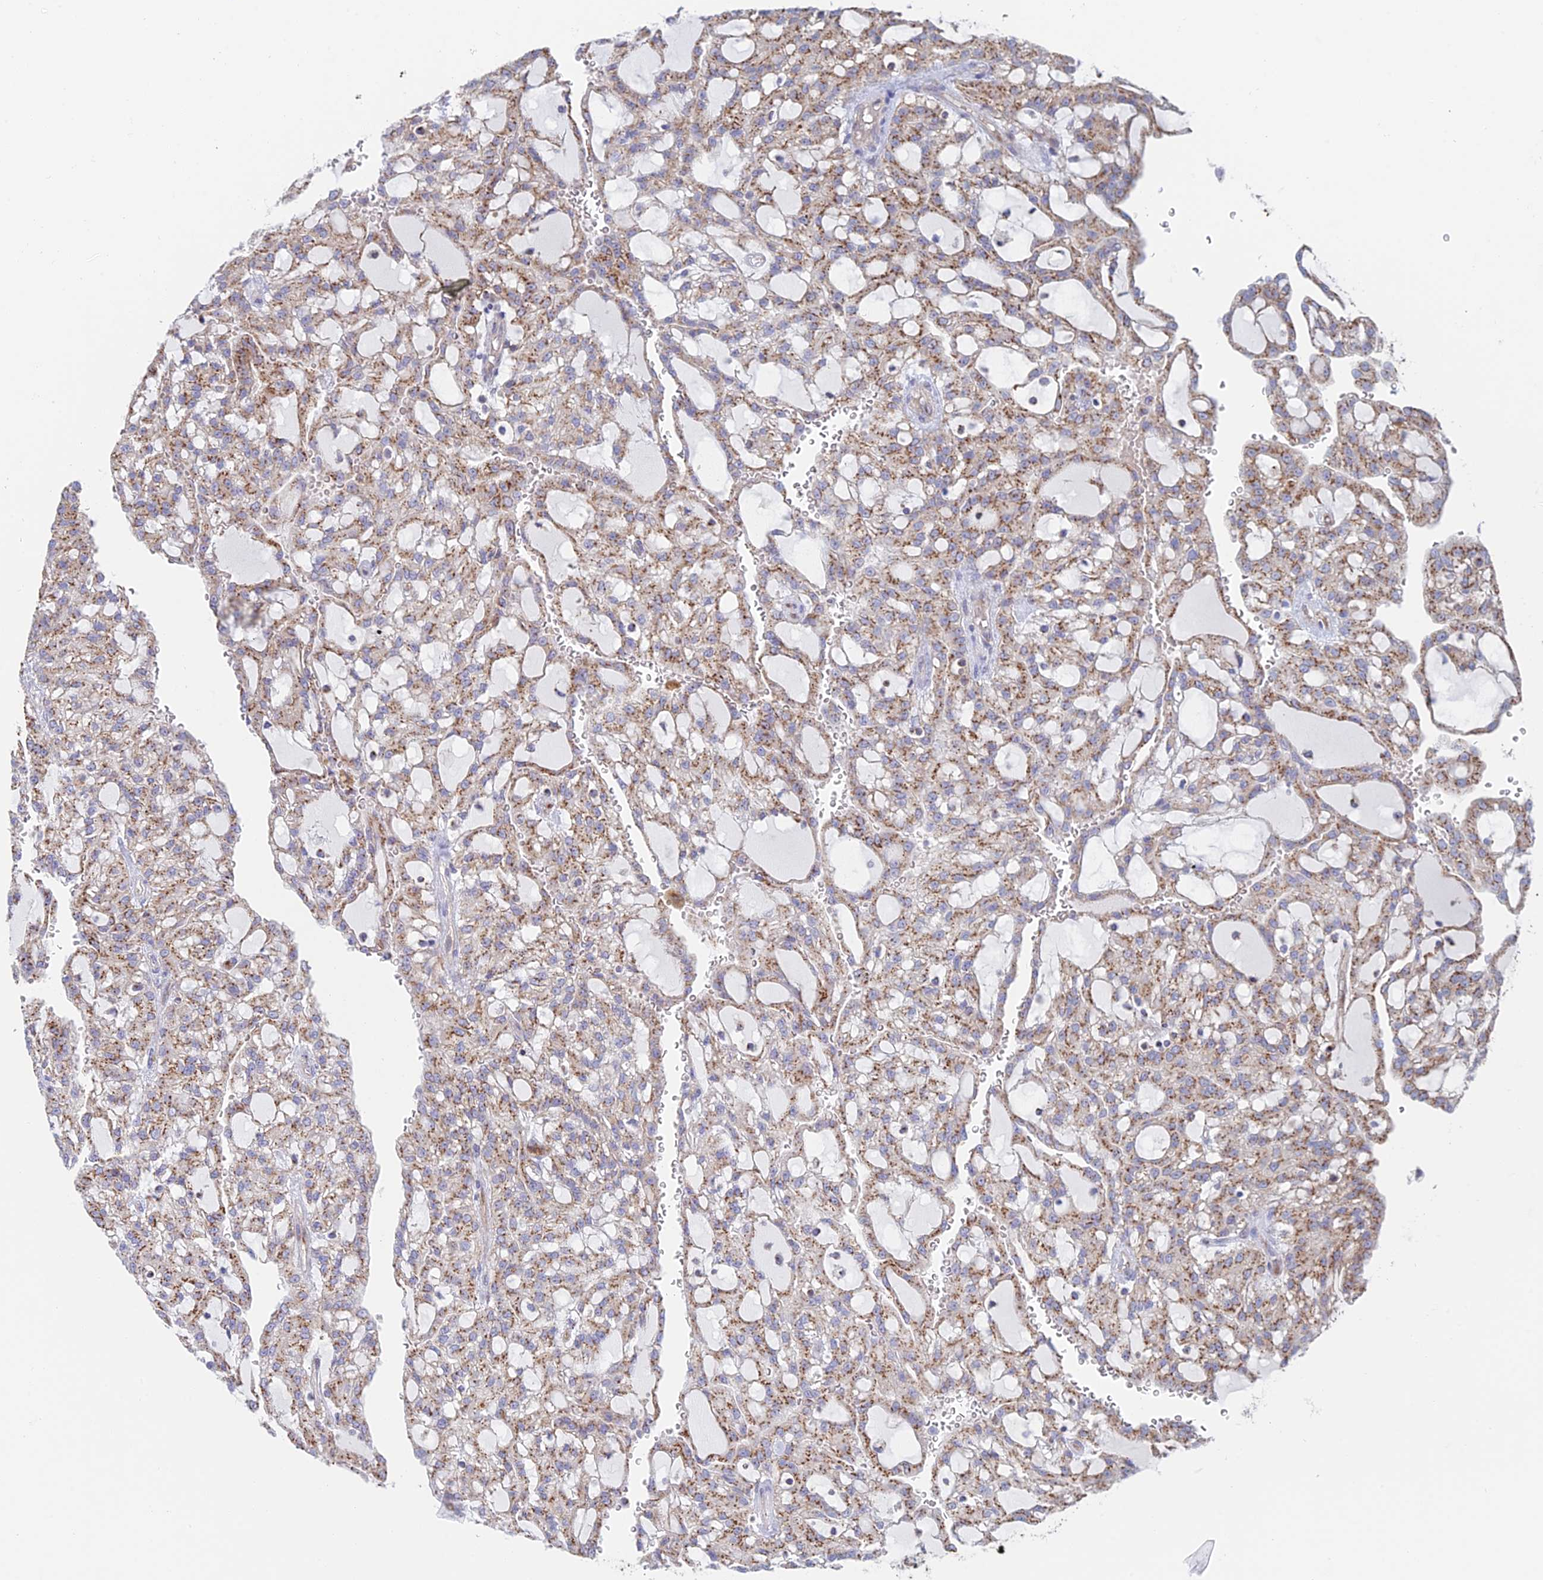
{"staining": {"intensity": "moderate", "quantity": ">75%", "location": "cytoplasmic/membranous"}, "tissue": "renal cancer", "cell_type": "Tumor cells", "image_type": "cancer", "snomed": [{"axis": "morphology", "description": "Adenocarcinoma, NOS"}, {"axis": "topography", "description": "Kidney"}], "caption": "Renal cancer stained for a protein demonstrates moderate cytoplasmic/membranous positivity in tumor cells.", "gene": "HS2ST1", "patient": {"sex": "male", "age": 63}}